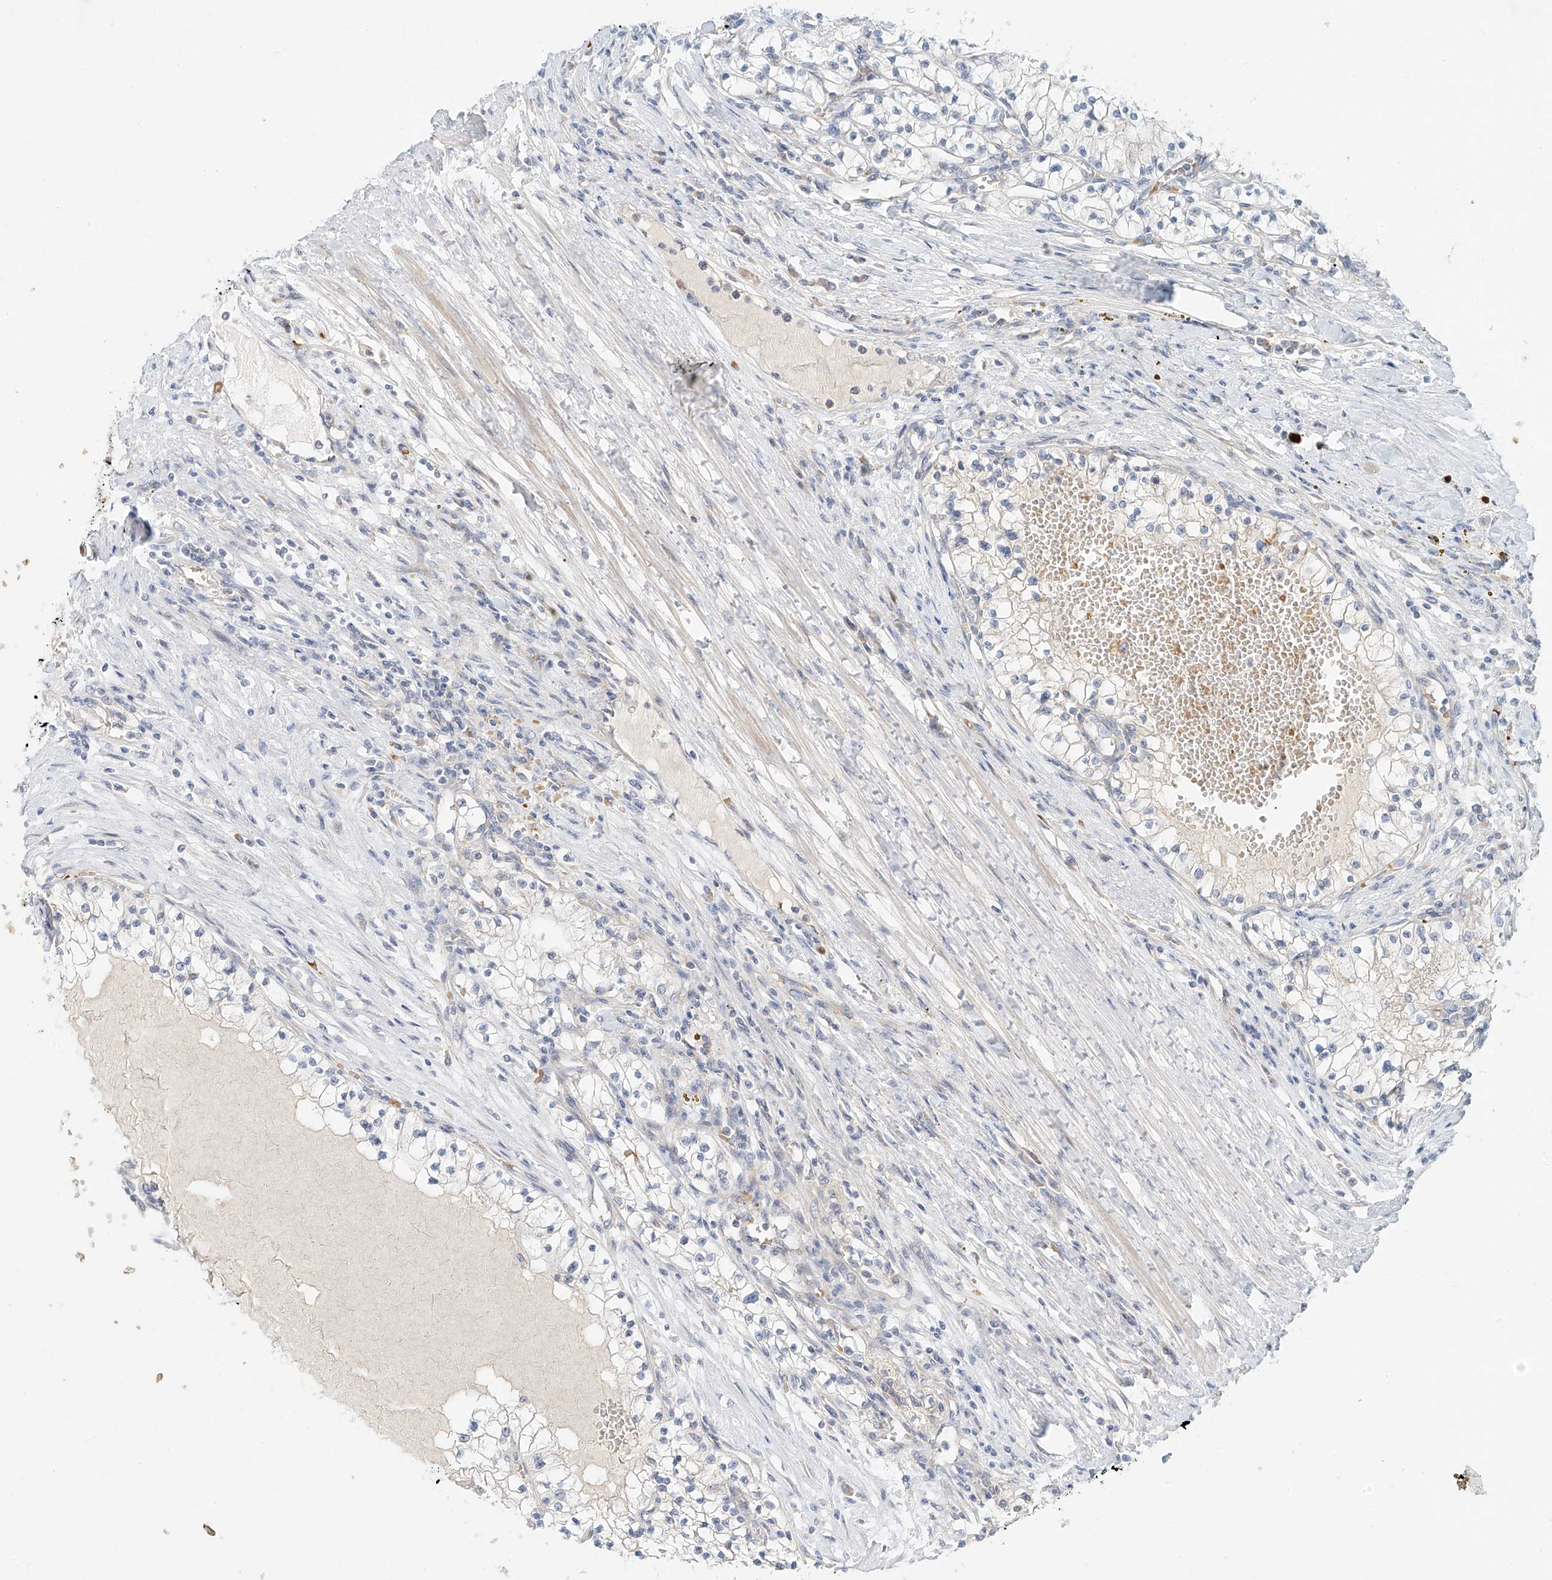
{"staining": {"intensity": "moderate", "quantity": "<25%", "location": "cytoplasmic/membranous"}, "tissue": "renal cancer", "cell_type": "Tumor cells", "image_type": "cancer", "snomed": [{"axis": "morphology", "description": "Normal tissue, NOS"}, {"axis": "morphology", "description": "Adenocarcinoma, NOS"}, {"axis": "topography", "description": "Kidney"}], "caption": "This micrograph displays IHC staining of renal cancer (adenocarcinoma), with low moderate cytoplasmic/membranous expression in approximately <25% of tumor cells.", "gene": "SYTL3", "patient": {"sex": "male", "age": 68}}